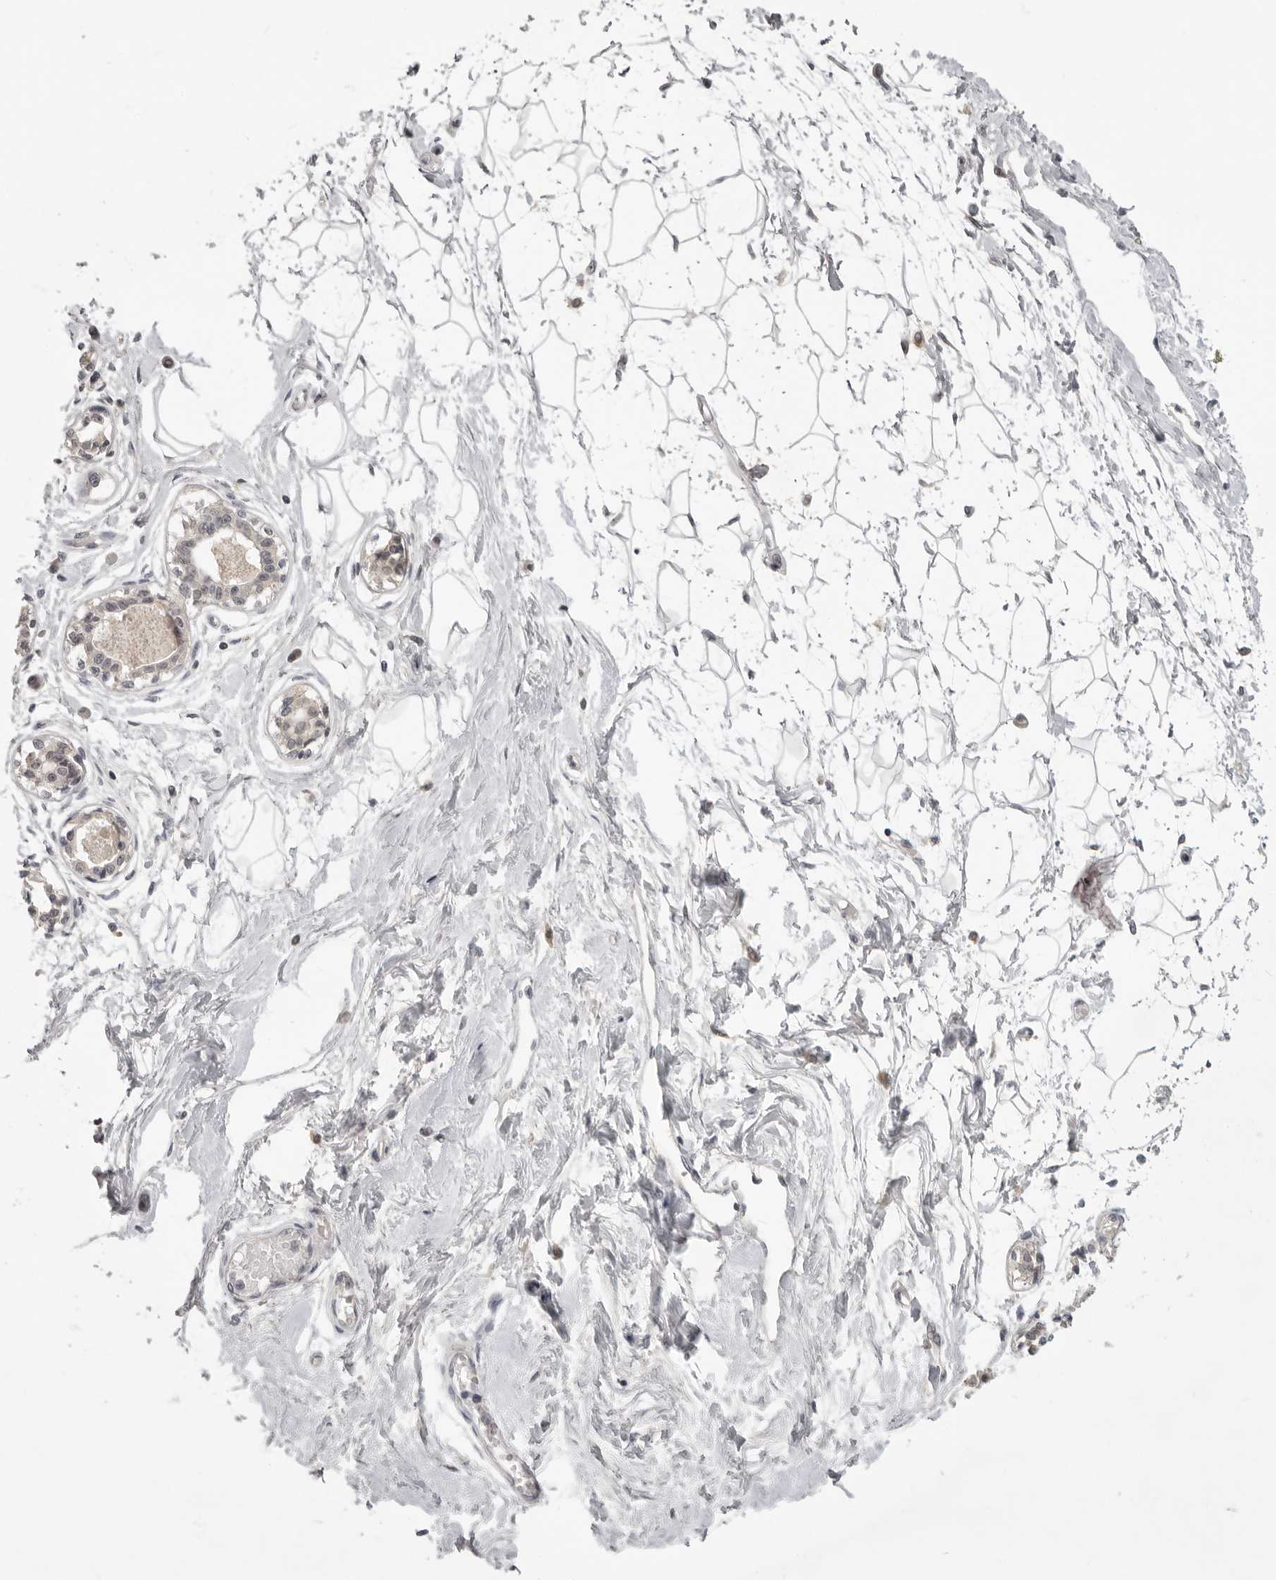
{"staining": {"intensity": "weak", "quantity": ">75%", "location": "nuclear"}, "tissue": "breast", "cell_type": "Adipocytes", "image_type": "normal", "snomed": [{"axis": "morphology", "description": "Normal tissue, NOS"}, {"axis": "topography", "description": "Breast"}], "caption": "IHC histopathology image of normal breast: breast stained using IHC exhibits low levels of weak protein expression localized specifically in the nuclear of adipocytes, appearing as a nuclear brown color.", "gene": "MRTO4", "patient": {"sex": "female", "age": 45}}